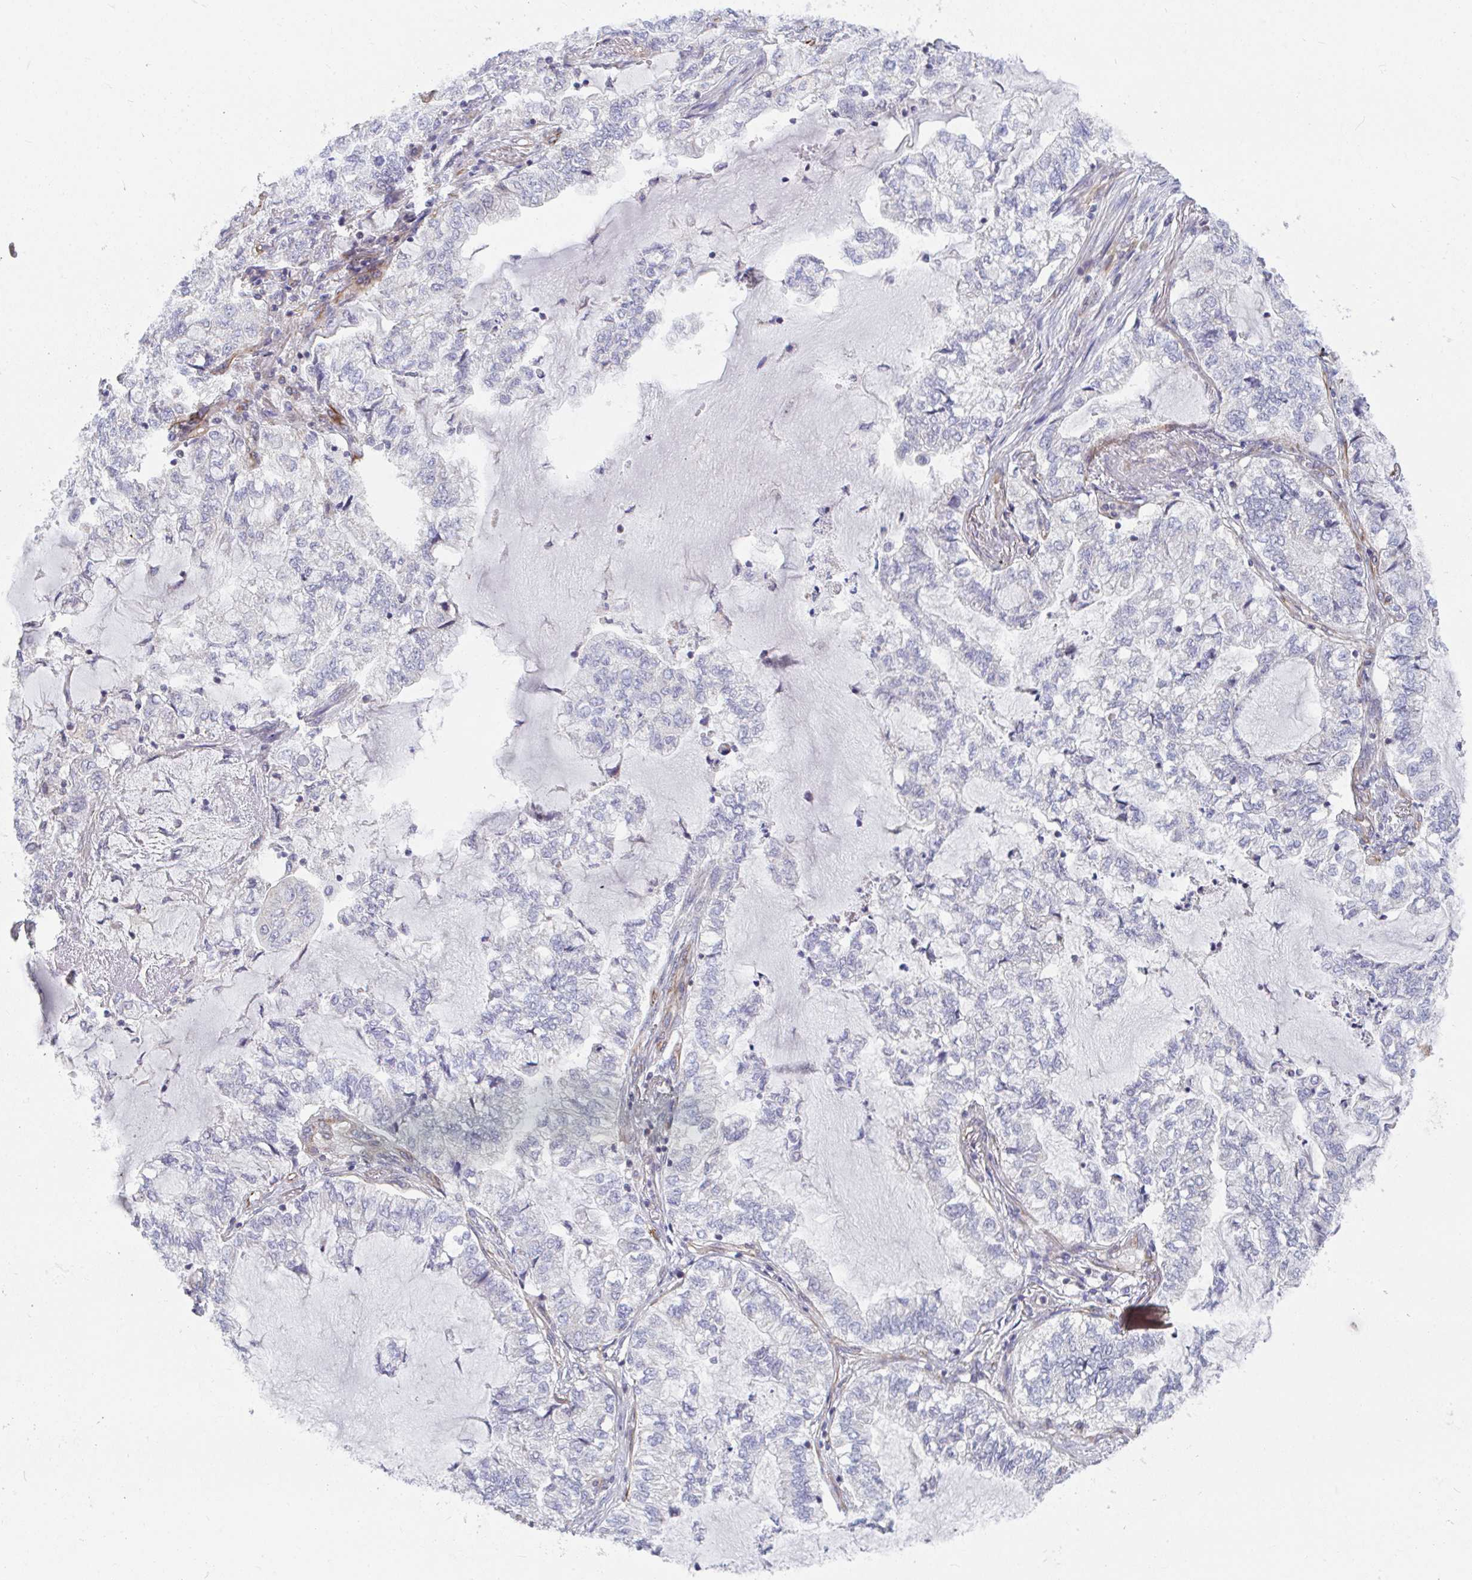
{"staining": {"intensity": "weak", "quantity": "<25%", "location": "cytoplasmic/membranous"}, "tissue": "lung cancer", "cell_type": "Tumor cells", "image_type": "cancer", "snomed": [{"axis": "morphology", "description": "Adenocarcinoma, NOS"}, {"axis": "topography", "description": "Lymph node"}, {"axis": "topography", "description": "Lung"}], "caption": "Immunohistochemistry (IHC) photomicrograph of human lung adenocarcinoma stained for a protein (brown), which exhibits no expression in tumor cells.", "gene": "EIF1AD", "patient": {"sex": "male", "age": 66}}